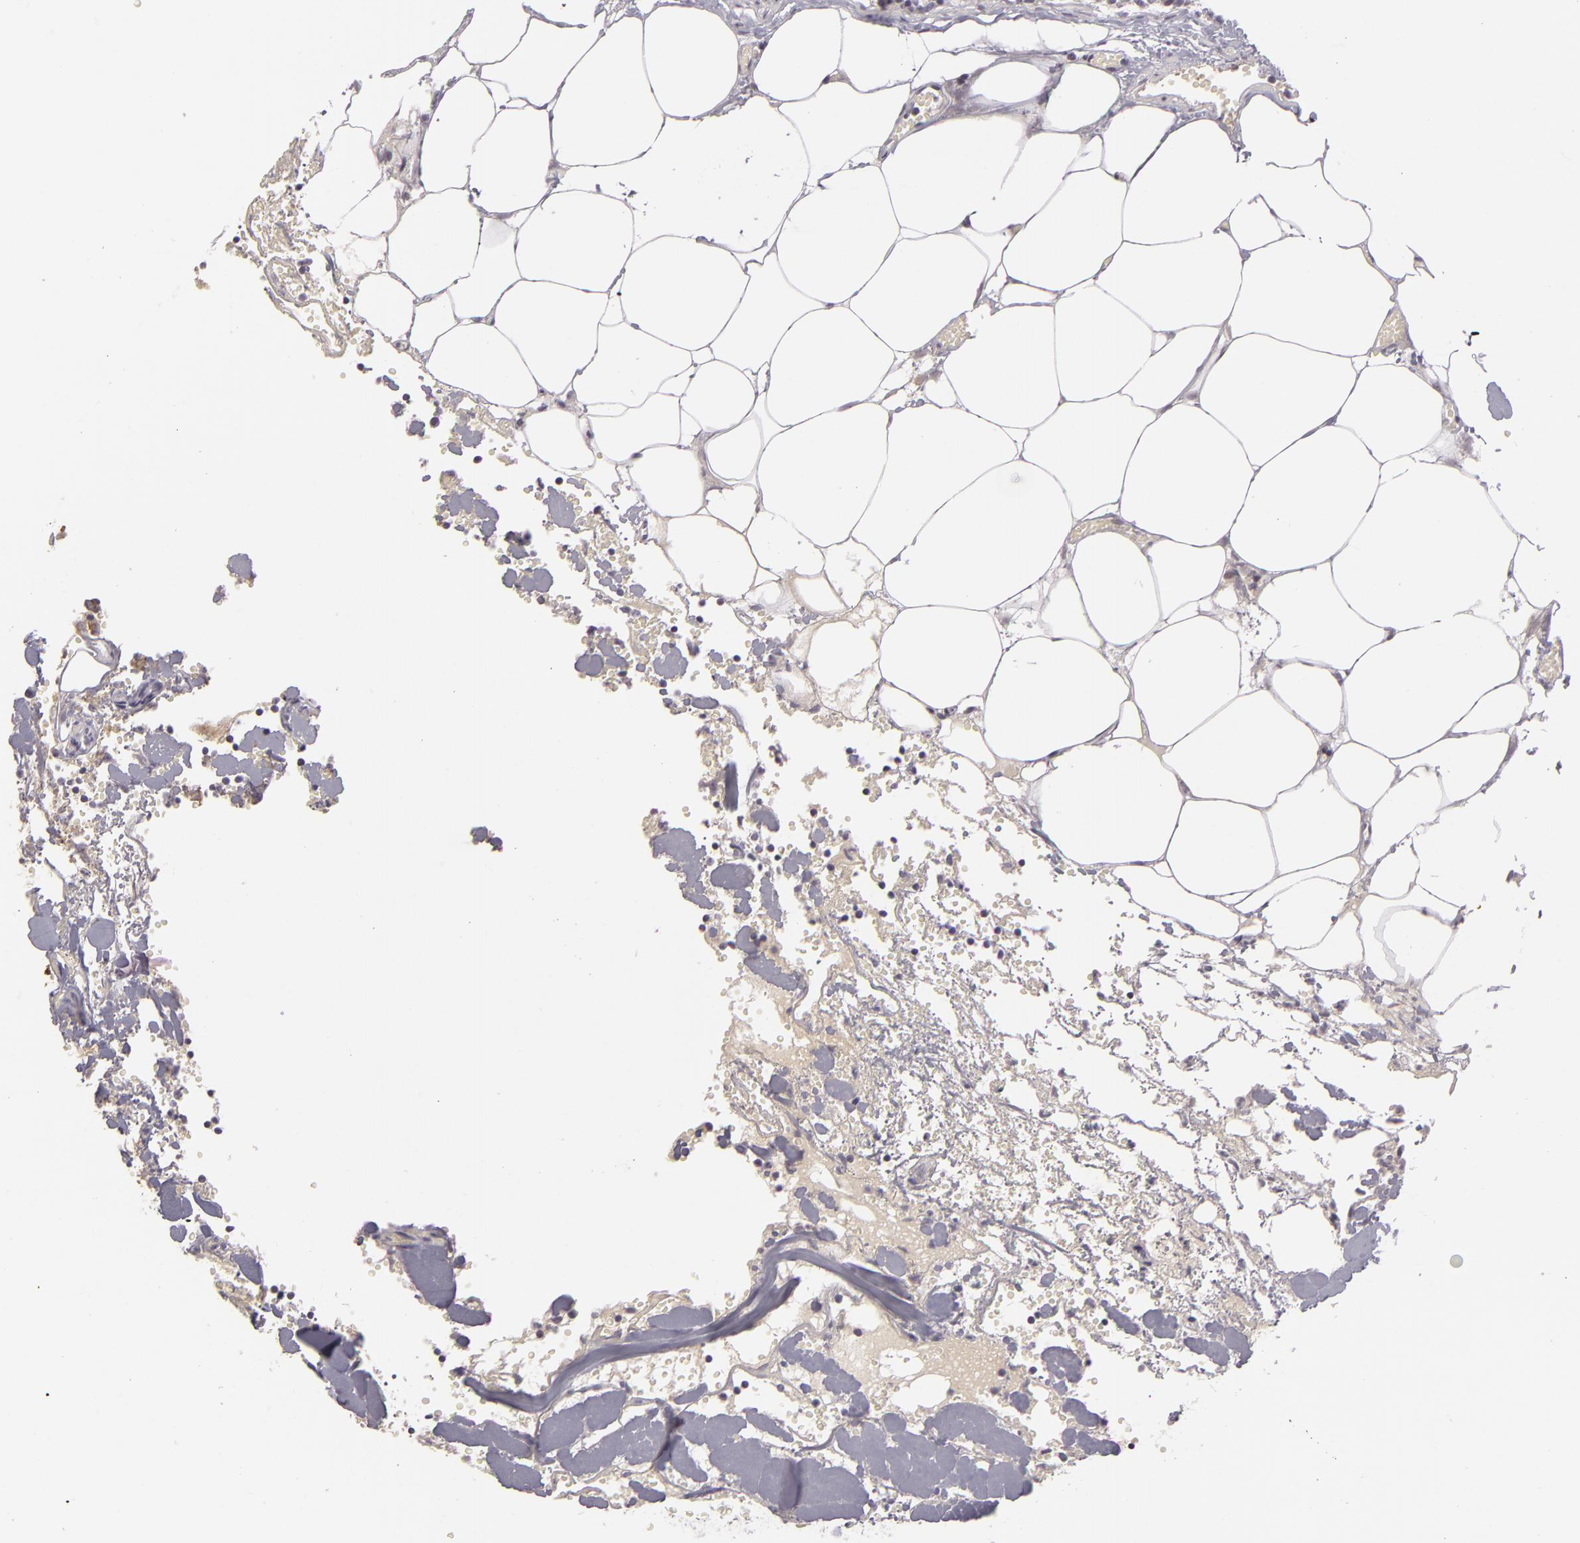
{"staining": {"intensity": "negative", "quantity": "none", "location": "none"}, "tissue": "lymph node", "cell_type": "Germinal center cells", "image_type": "normal", "snomed": [{"axis": "morphology", "description": "Normal tissue, NOS"}, {"axis": "topography", "description": "Lymph node"}], "caption": "Immunohistochemistry (IHC) image of normal lymph node stained for a protein (brown), which demonstrates no positivity in germinal center cells. The staining is performed using DAB (3,3'-diaminobenzidine) brown chromogen with nuclei counter-stained in using hematoxylin.", "gene": "CTNNB1", "patient": {"sex": "male", "age": 58}}